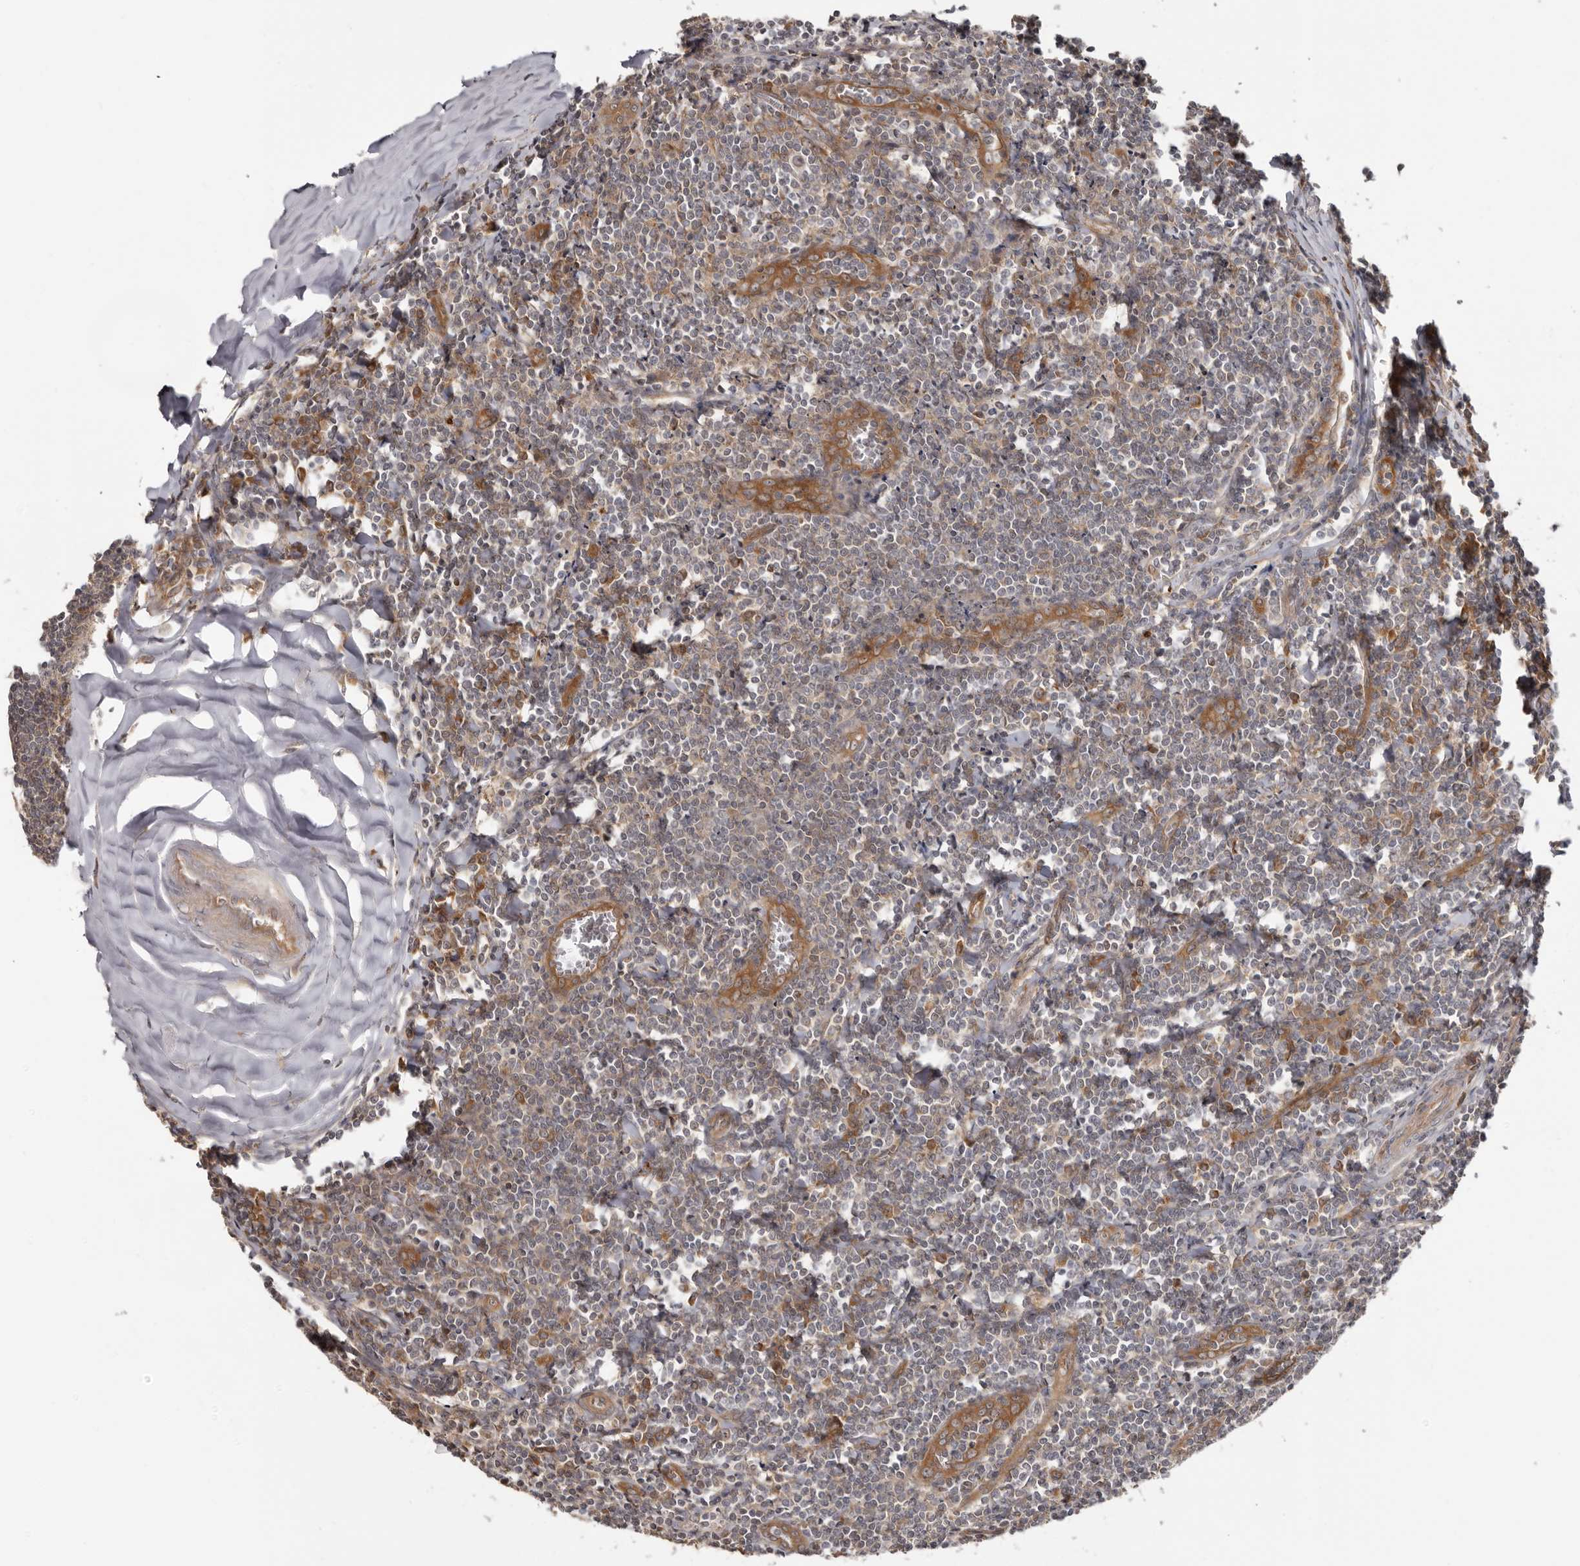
{"staining": {"intensity": "moderate", "quantity": ">75%", "location": "cytoplasmic/membranous"}, "tissue": "tonsil", "cell_type": "Germinal center cells", "image_type": "normal", "snomed": [{"axis": "morphology", "description": "Normal tissue, NOS"}, {"axis": "topography", "description": "Tonsil"}], "caption": "Unremarkable tonsil reveals moderate cytoplasmic/membranous staining in approximately >75% of germinal center cells.", "gene": "BAD", "patient": {"sex": "male", "age": 27}}